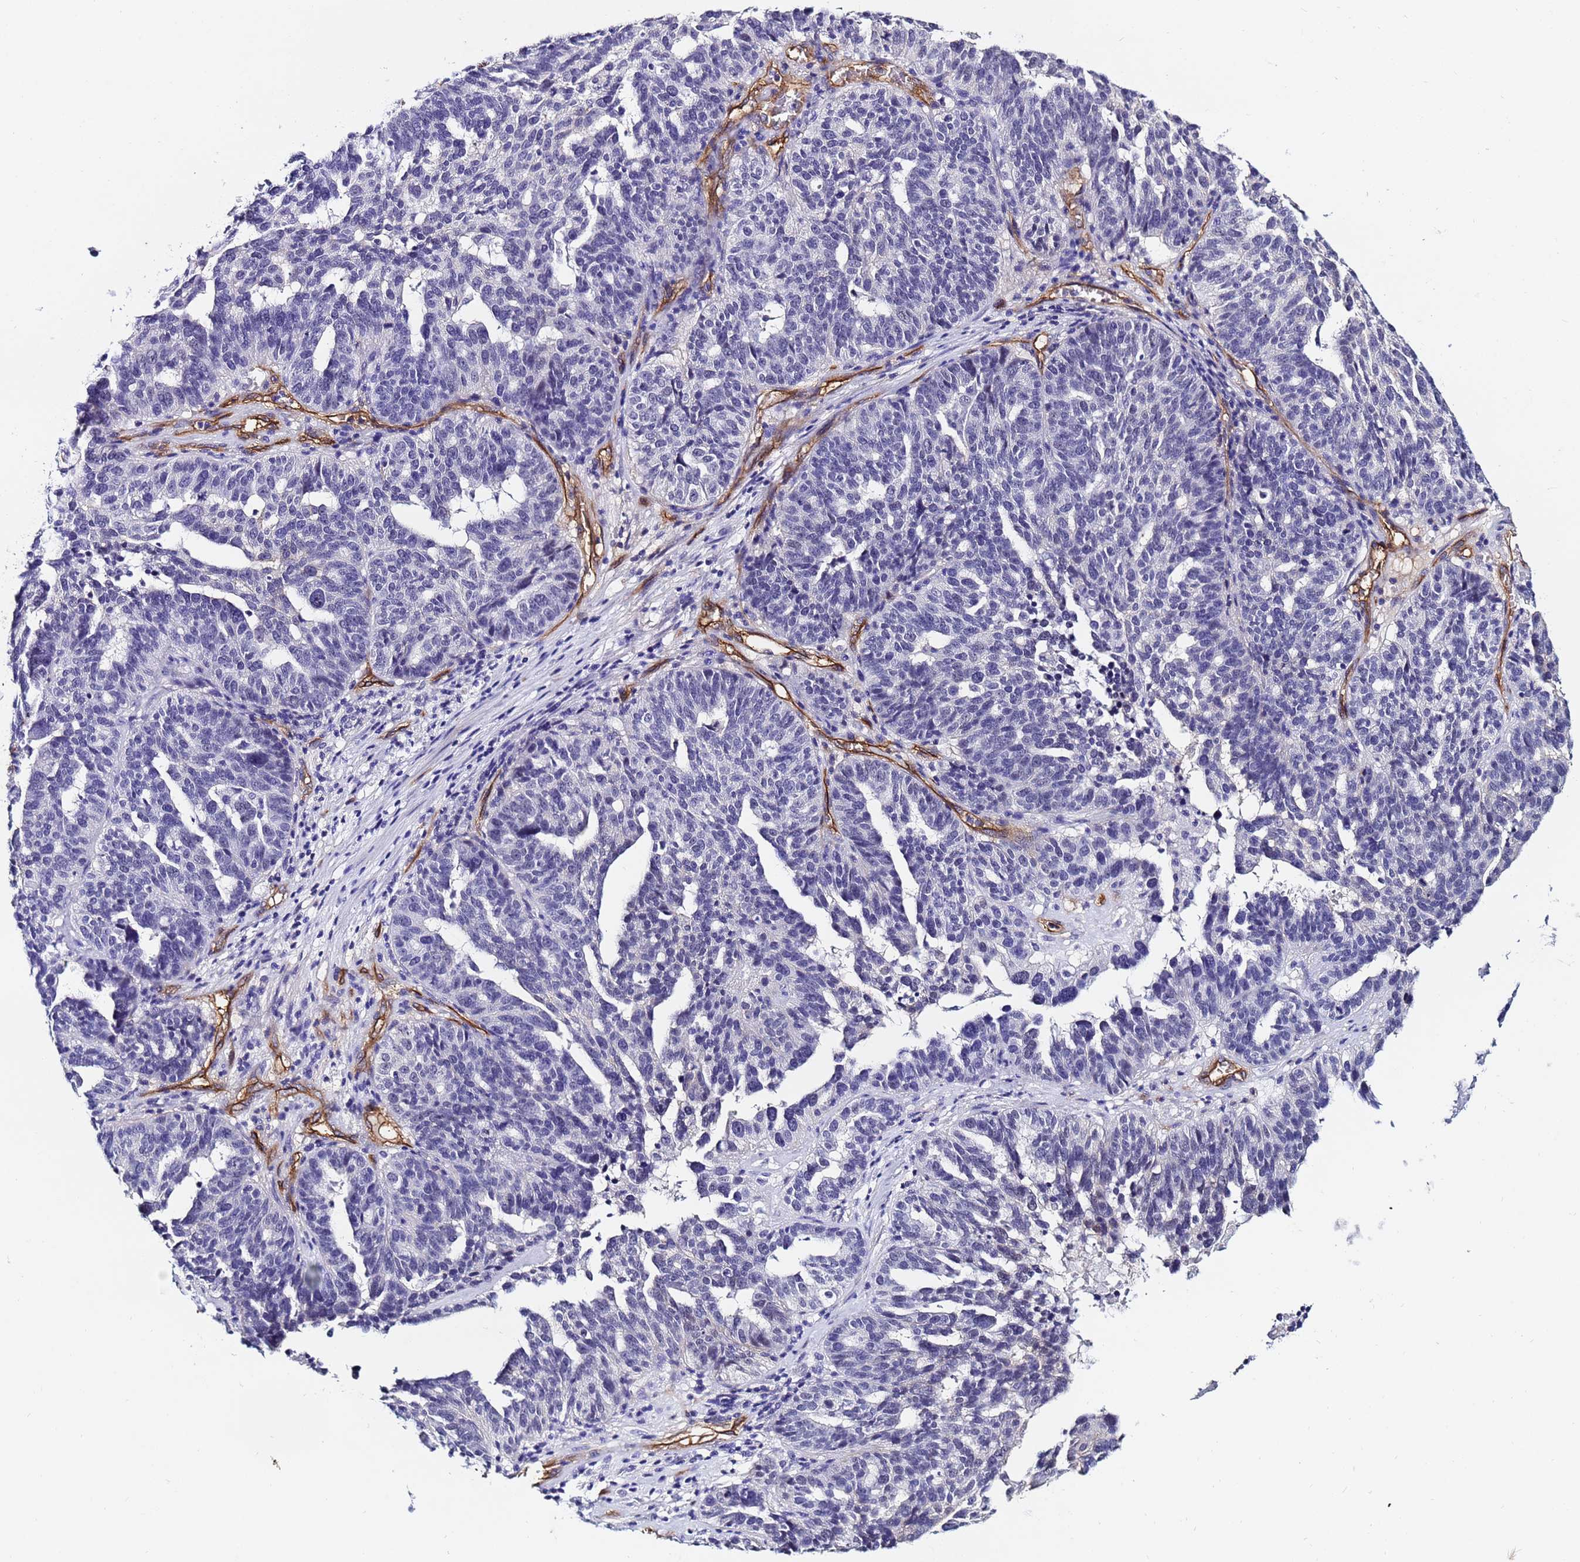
{"staining": {"intensity": "negative", "quantity": "none", "location": "none"}, "tissue": "ovarian cancer", "cell_type": "Tumor cells", "image_type": "cancer", "snomed": [{"axis": "morphology", "description": "Cystadenocarcinoma, serous, NOS"}, {"axis": "topography", "description": "Ovary"}], "caption": "Immunohistochemical staining of human serous cystadenocarcinoma (ovarian) shows no significant positivity in tumor cells. (DAB (3,3'-diaminobenzidine) immunohistochemistry, high magnification).", "gene": "DEFB104A", "patient": {"sex": "female", "age": 59}}